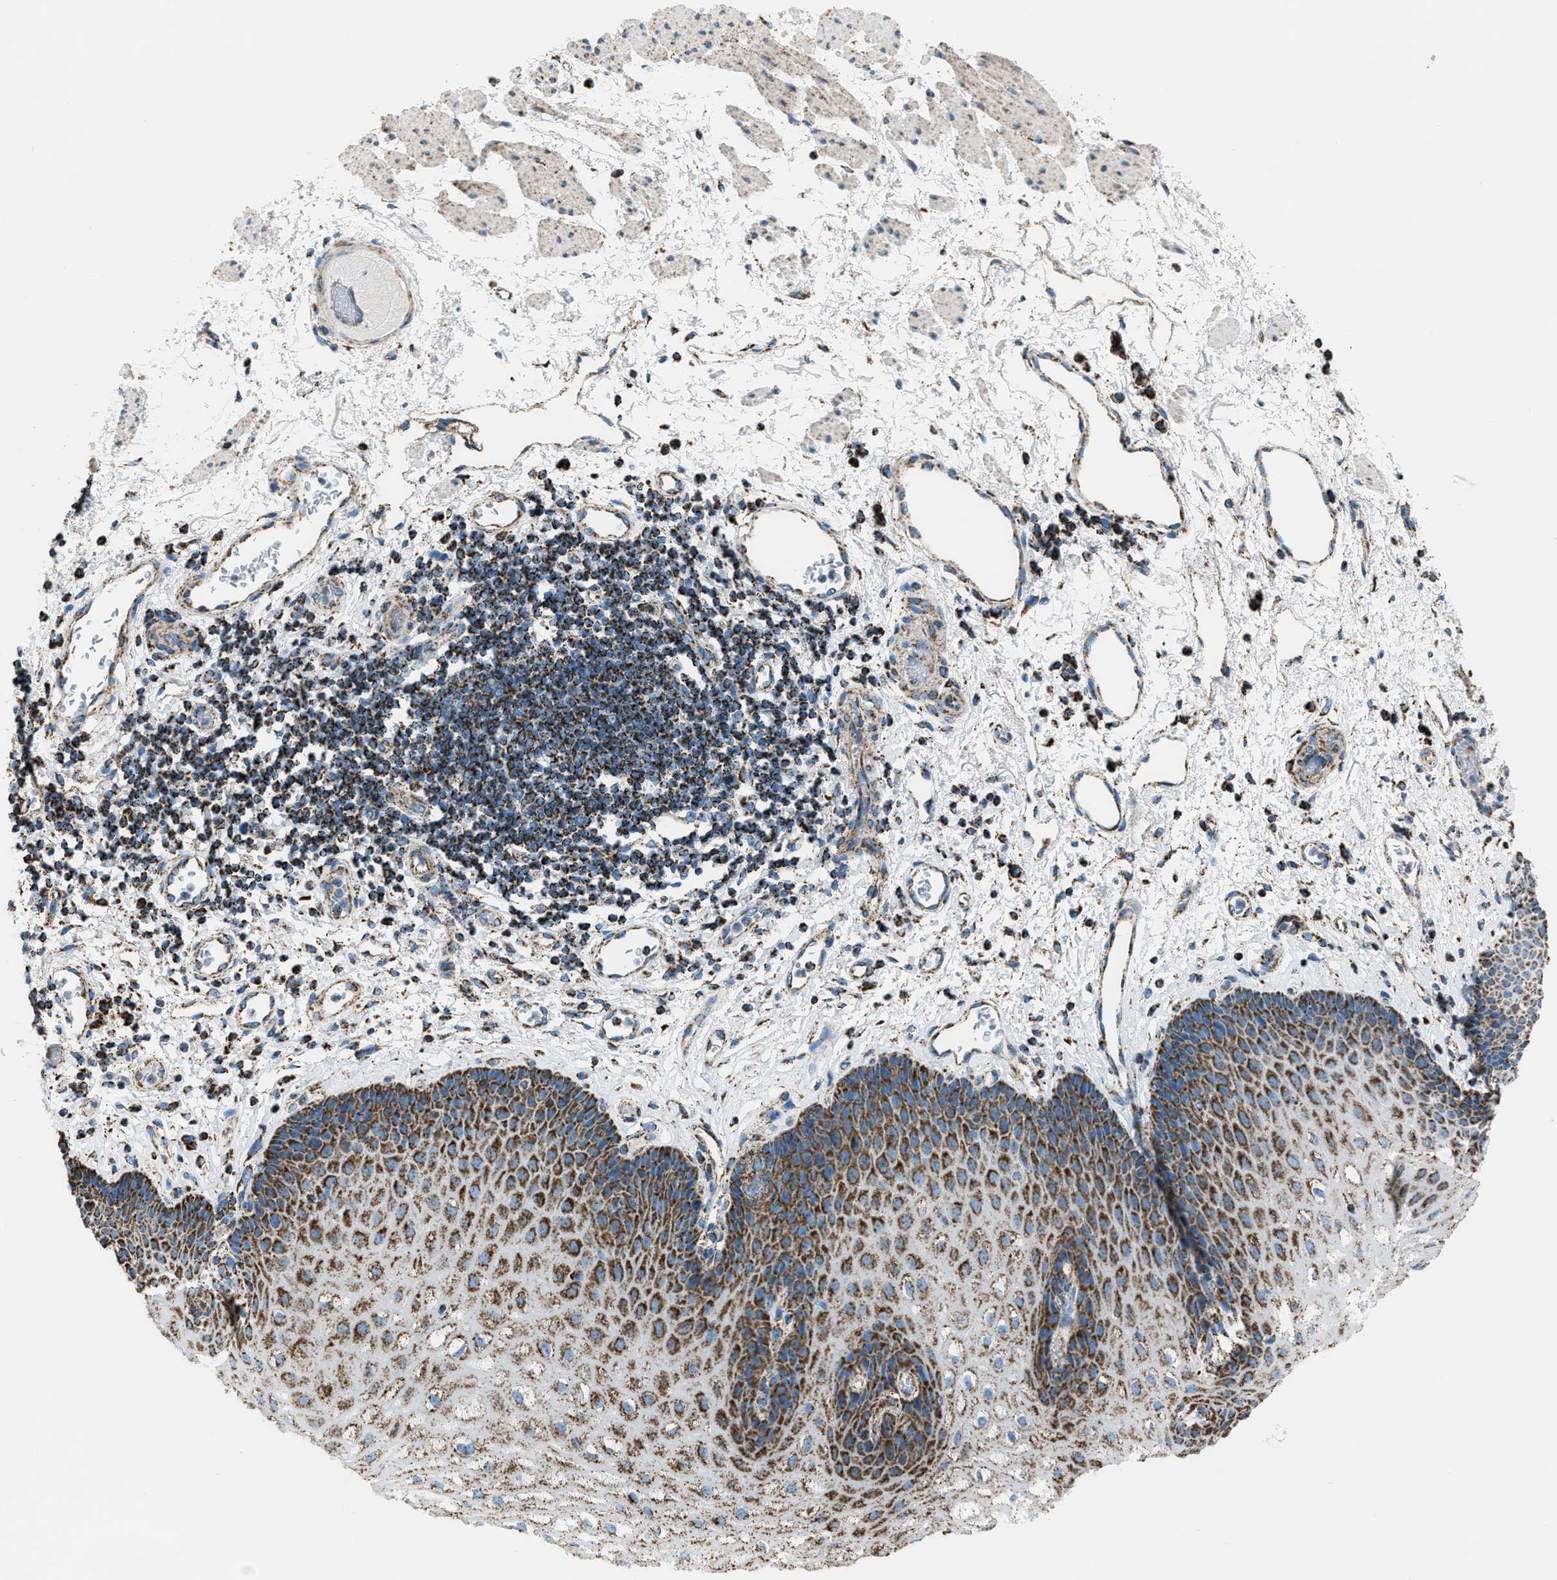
{"staining": {"intensity": "strong", "quantity": ">75%", "location": "cytoplasmic/membranous"}, "tissue": "esophagus", "cell_type": "Squamous epithelial cells", "image_type": "normal", "snomed": [{"axis": "morphology", "description": "Normal tissue, NOS"}, {"axis": "topography", "description": "Esophagus"}], "caption": "Immunohistochemistry (IHC) histopathology image of normal esophagus stained for a protein (brown), which reveals high levels of strong cytoplasmic/membranous staining in about >75% of squamous epithelial cells.", "gene": "MDH2", "patient": {"sex": "male", "age": 54}}